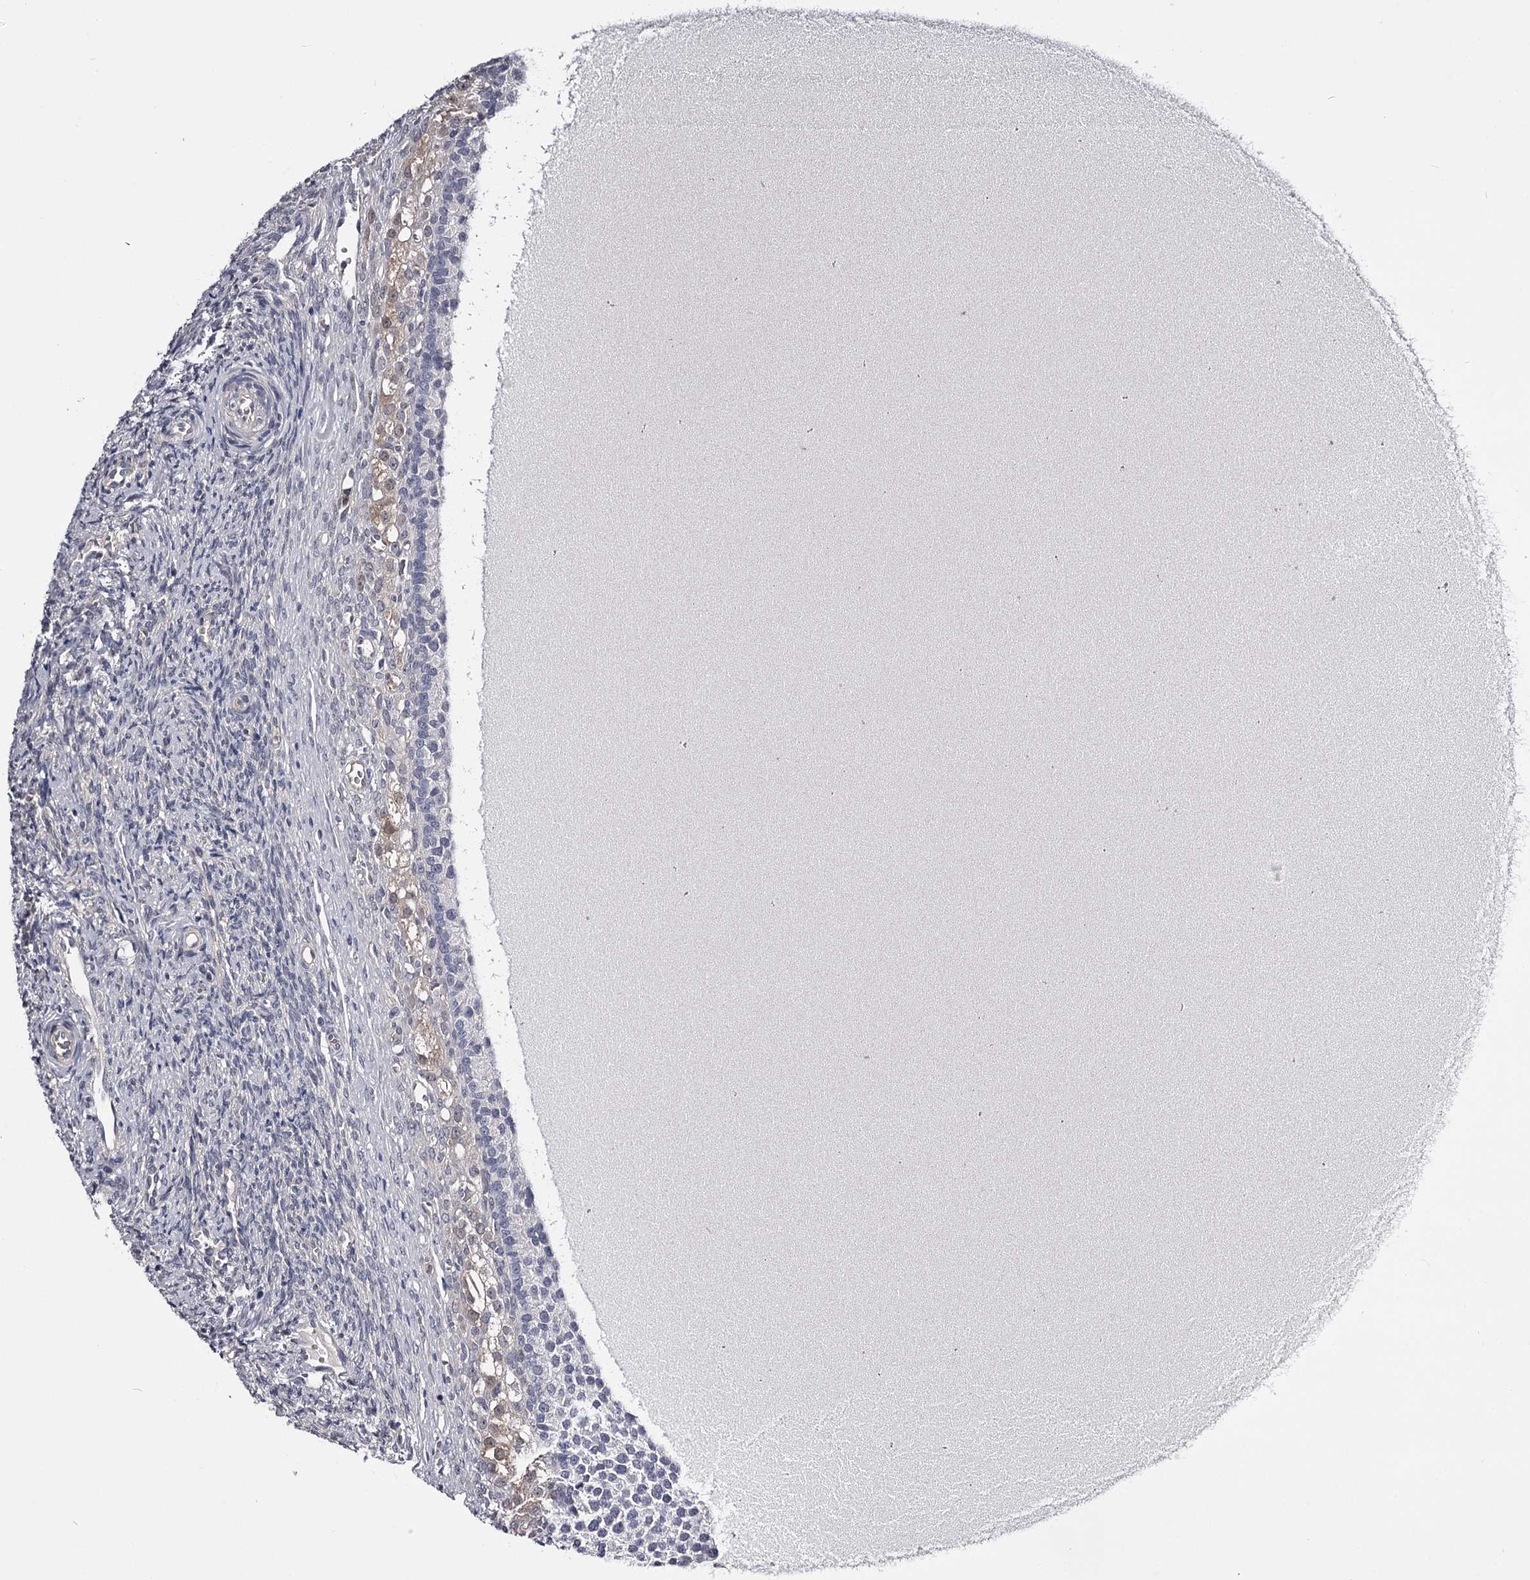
{"staining": {"intensity": "negative", "quantity": "none", "location": "none"}, "tissue": "ovary", "cell_type": "Ovarian stroma cells", "image_type": "normal", "snomed": [{"axis": "morphology", "description": "Normal tissue, NOS"}, {"axis": "topography", "description": "Ovary"}], "caption": "Ovary stained for a protein using IHC displays no expression ovarian stroma cells.", "gene": "GSTO1", "patient": {"sex": "female", "age": 41}}